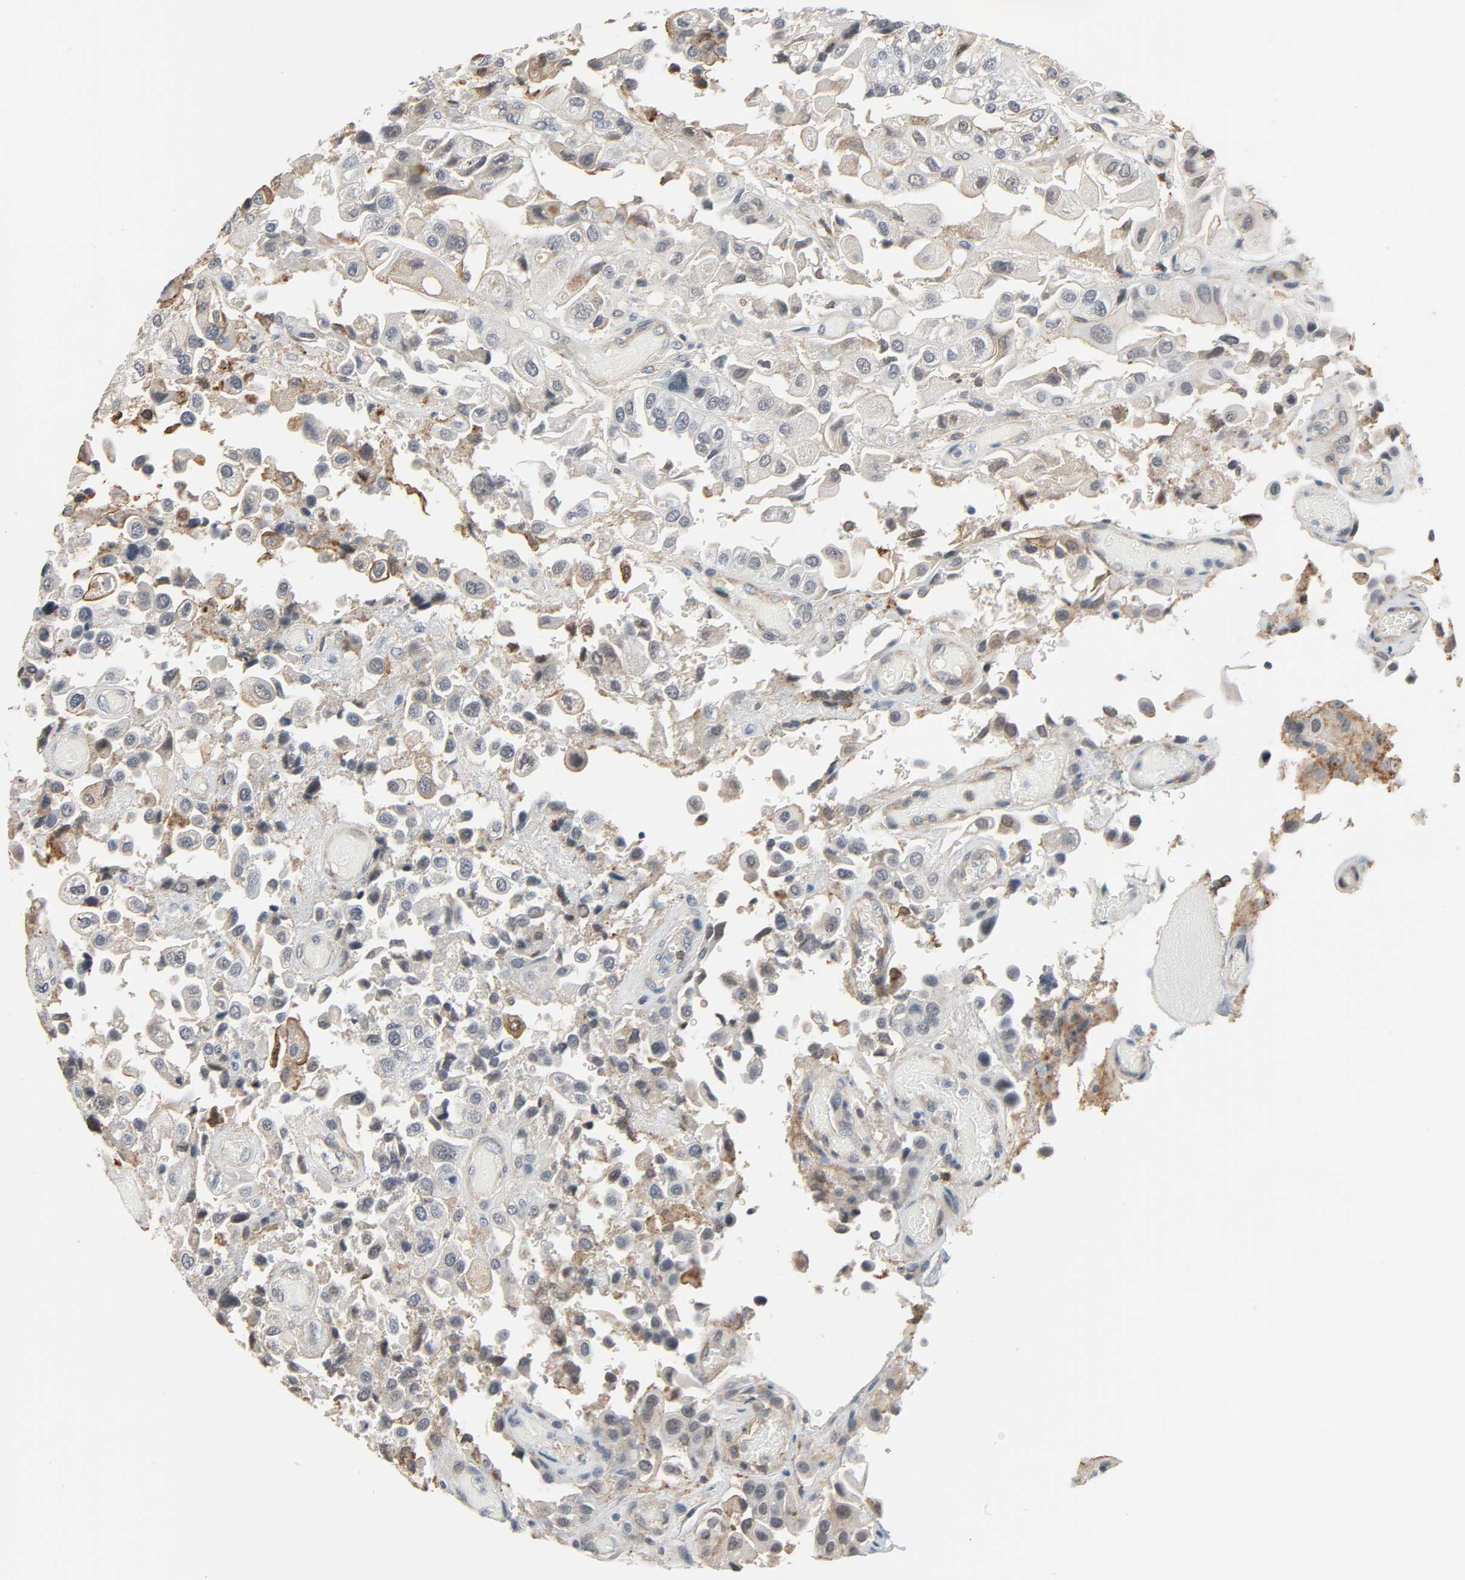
{"staining": {"intensity": "weak", "quantity": "<25%", "location": "cytoplasmic/membranous,nuclear"}, "tissue": "urothelial cancer", "cell_type": "Tumor cells", "image_type": "cancer", "snomed": [{"axis": "morphology", "description": "Urothelial carcinoma, High grade"}, {"axis": "topography", "description": "Urinary bladder"}], "caption": "Immunohistochemistry (IHC) histopathology image of neoplastic tissue: human urothelial cancer stained with DAB demonstrates no significant protein staining in tumor cells.", "gene": "CD4", "patient": {"sex": "female", "age": 64}}